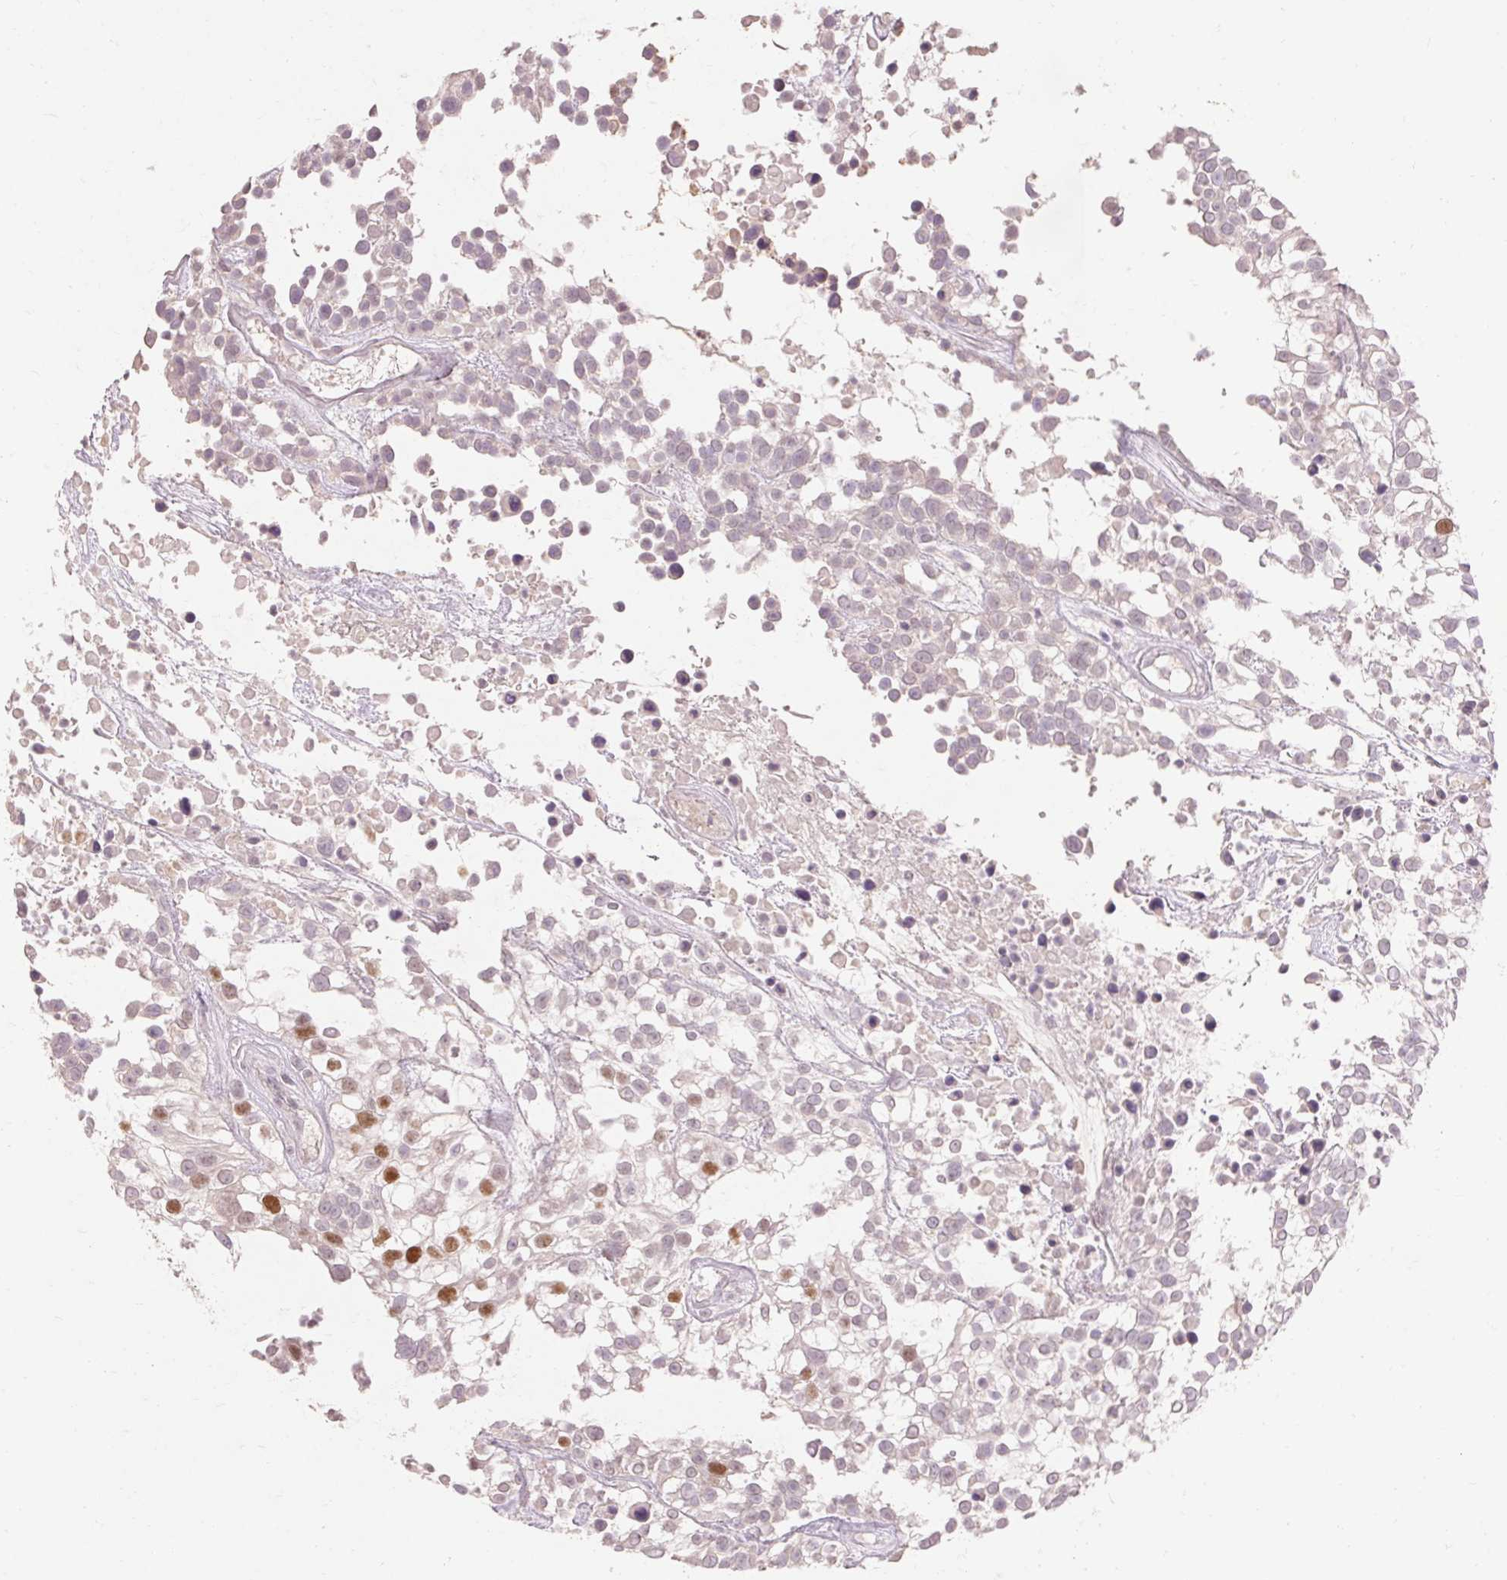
{"staining": {"intensity": "moderate", "quantity": "<25%", "location": "nuclear"}, "tissue": "urothelial cancer", "cell_type": "Tumor cells", "image_type": "cancer", "snomed": [{"axis": "morphology", "description": "Urothelial carcinoma, High grade"}, {"axis": "topography", "description": "Urinary bladder"}], "caption": "High-power microscopy captured an IHC histopathology image of urothelial cancer, revealing moderate nuclear expression in about <25% of tumor cells.", "gene": "SKP2", "patient": {"sex": "male", "age": 56}}